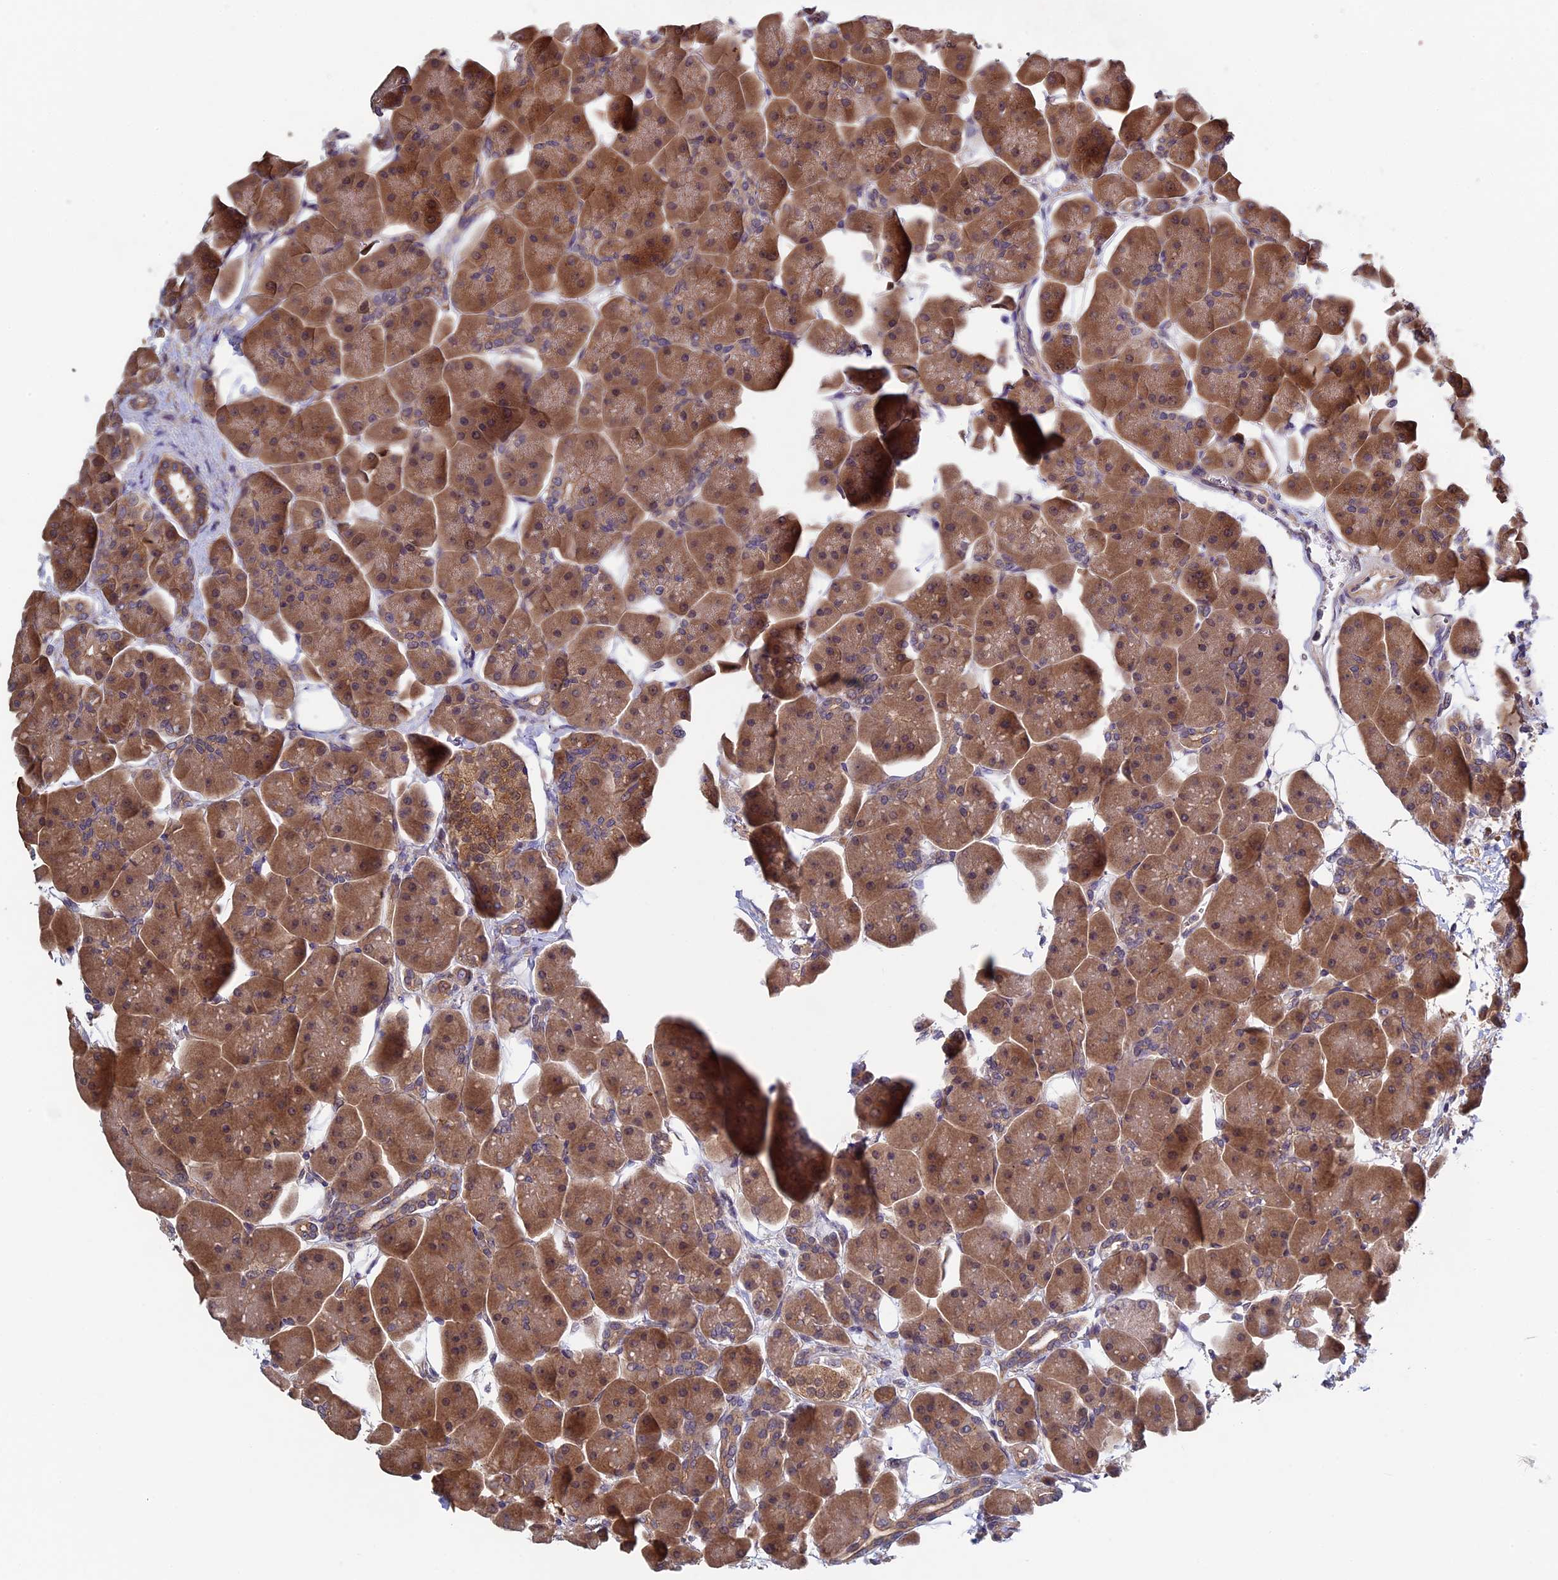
{"staining": {"intensity": "moderate", "quantity": ">75%", "location": "cytoplasmic/membranous"}, "tissue": "pancreas", "cell_type": "Exocrine glandular cells", "image_type": "normal", "snomed": [{"axis": "morphology", "description": "Normal tissue, NOS"}, {"axis": "topography", "description": "Pancreas"}], "caption": "A high-resolution micrograph shows IHC staining of normal pancreas, which demonstrates moderate cytoplasmic/membranous positivity in approximately >75% of exocrine glandular cells.", "gene": "LCMT1", "patient": {"sex": "male", "age": 66}}